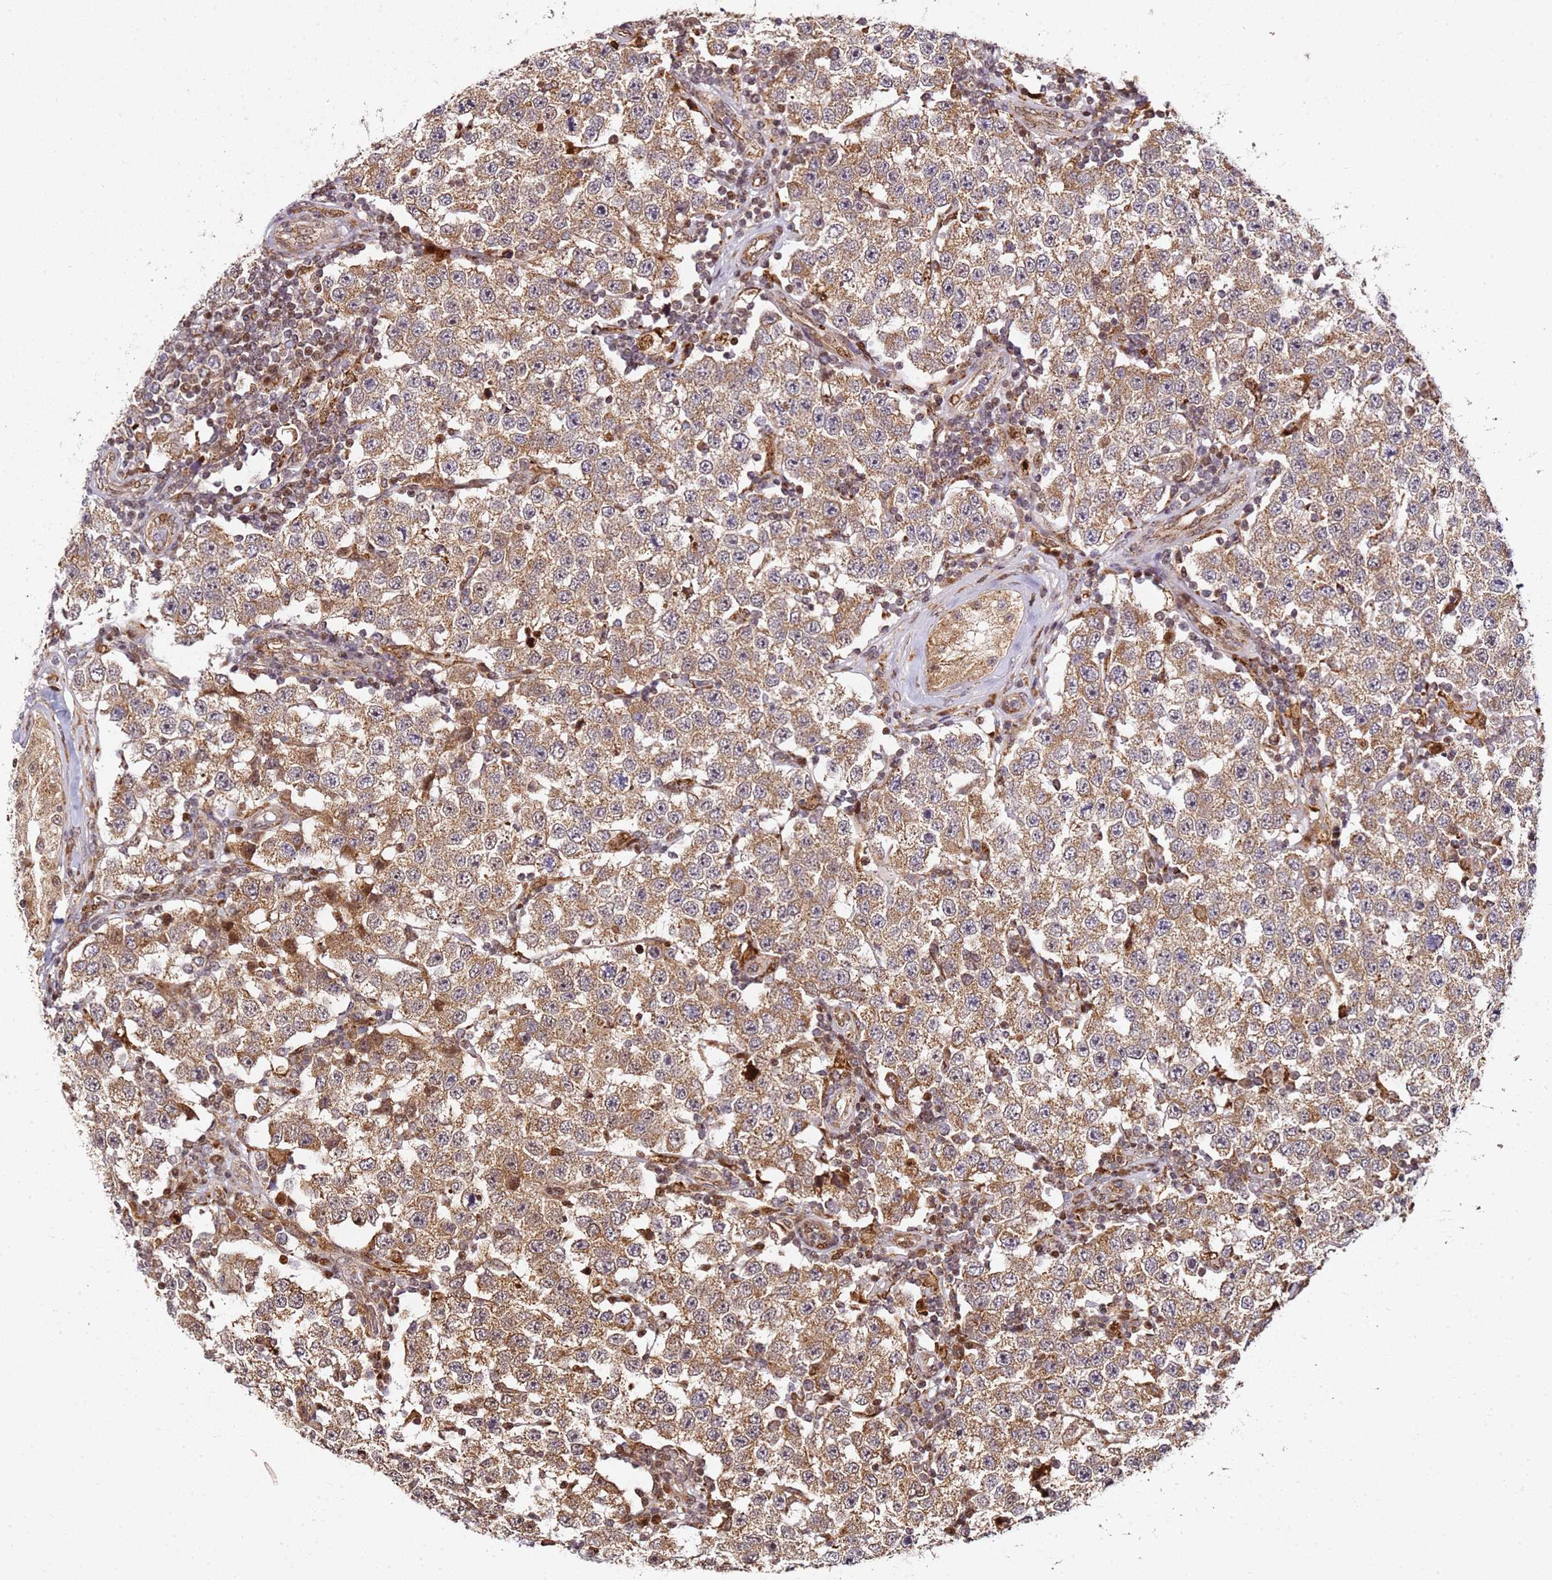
{"staining": {"intensity": "moderate", "quantity": ">75%", "location": "cytoplasmic/membranous"}, "tissue": "testis cancer", "cell_type": "Tumor cells", "image_type": "cancer", "snomed": [{"axis": "morphology", "description": "Seminoma, NOS"}, {"axis": "topography", "description": "Testis"}], "caption": "Protein positivity by immunohistochemistry (IHC) exhibits moderate cytoplasmic/membranous positivity in approximately >75% of tumor cells in testis seminoma.", "gene": "SMOX", "patient": {"sex": "male", "age": 34}}